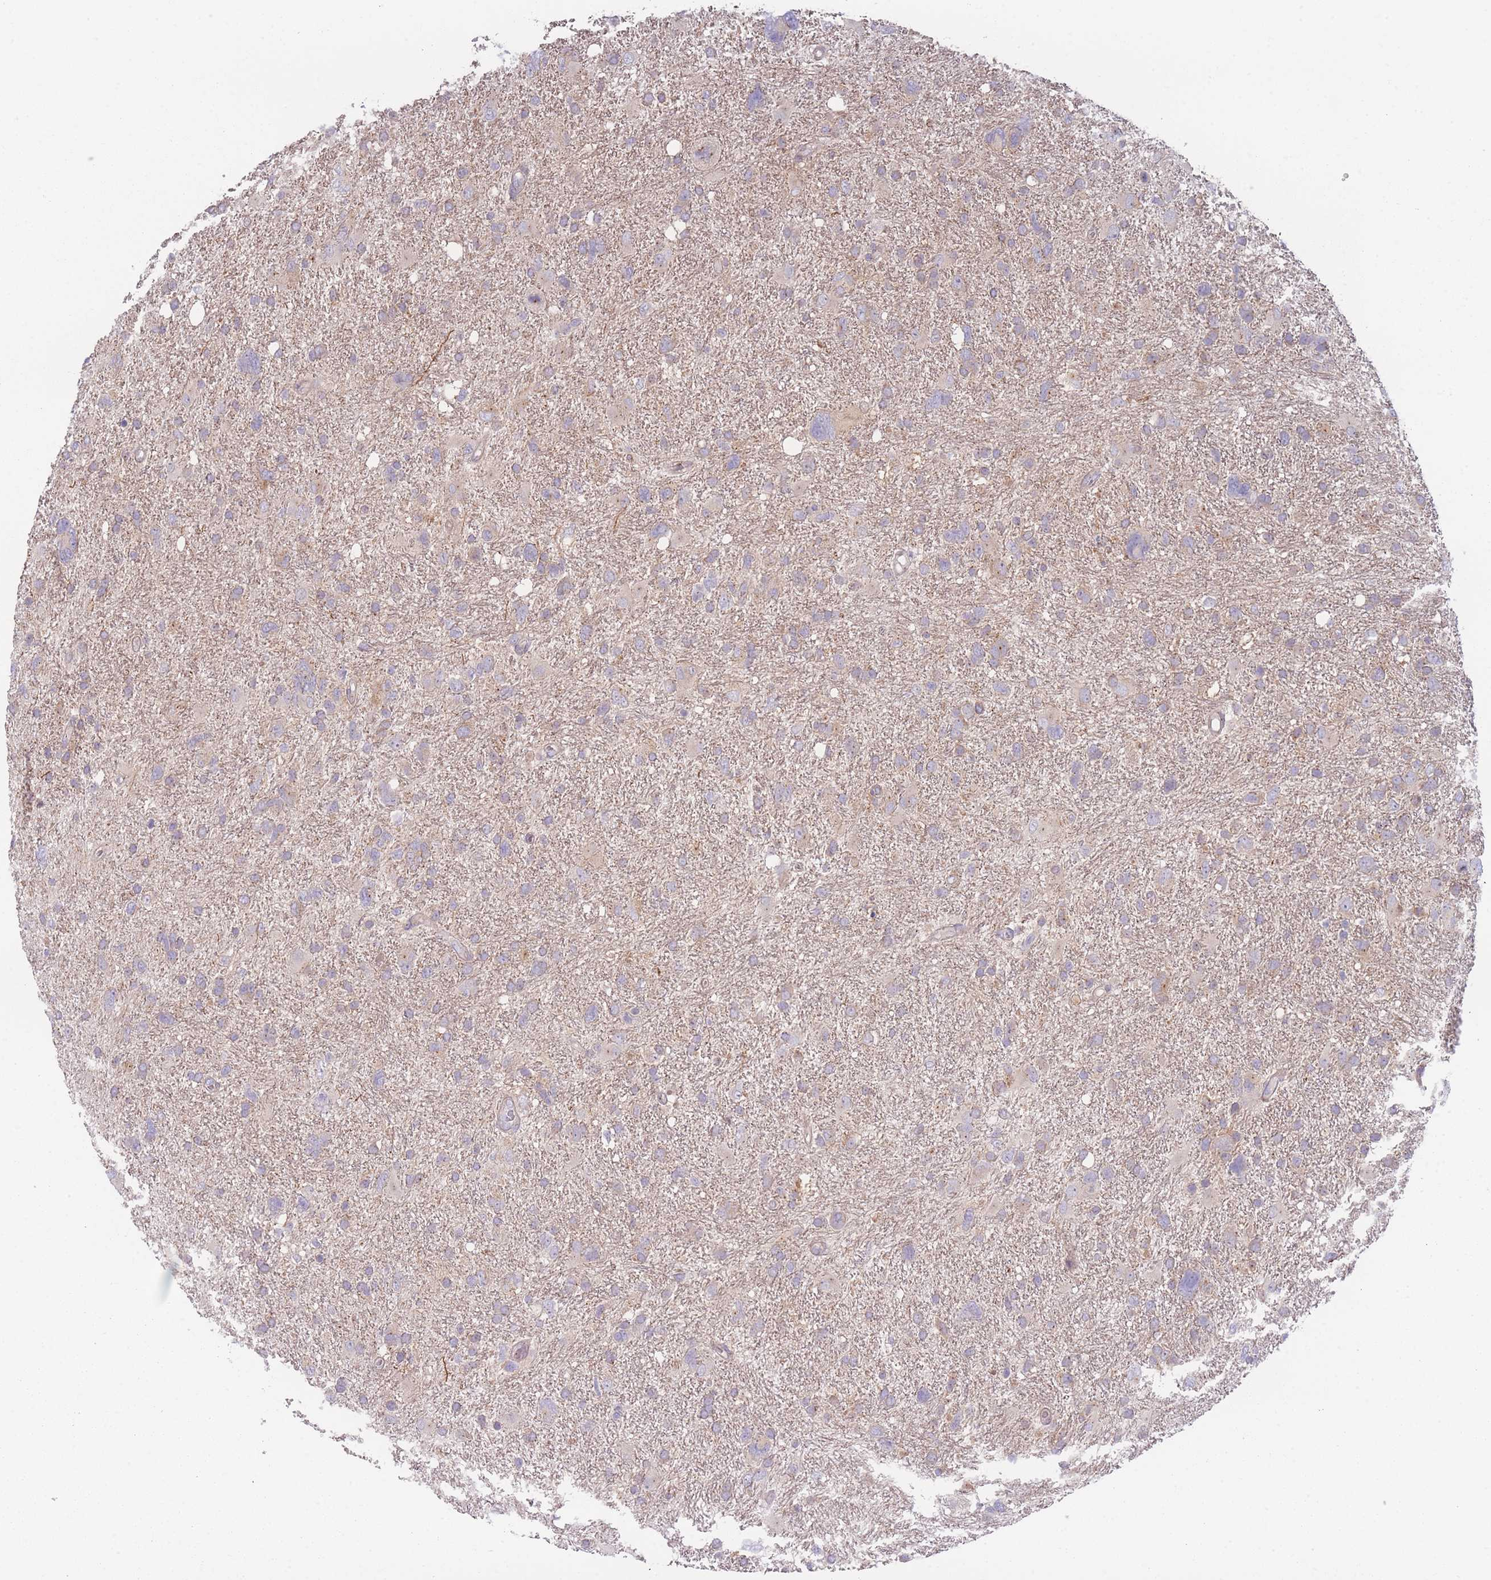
{"staining": {"intensity": "negative", "quantity": "none", "location": "none"}, "tissue": "glioma", "cell_type": "Tumor cells", "image_type": "cancer", "snomed": [{"axis": "morphology", "description": "Glioma, malignant, High grade"}, {"axis": "topography", "description": "Brain"}], "caption": "This micrograph is of malignant glioma (high-grade) stained with immunohistochemistry to label a protein in brown with the nuclei are counter-stained blue. There is no staining in tumor cells.", "gene": "STEAP3", "patient": {"sex": "male", "age": 61}}